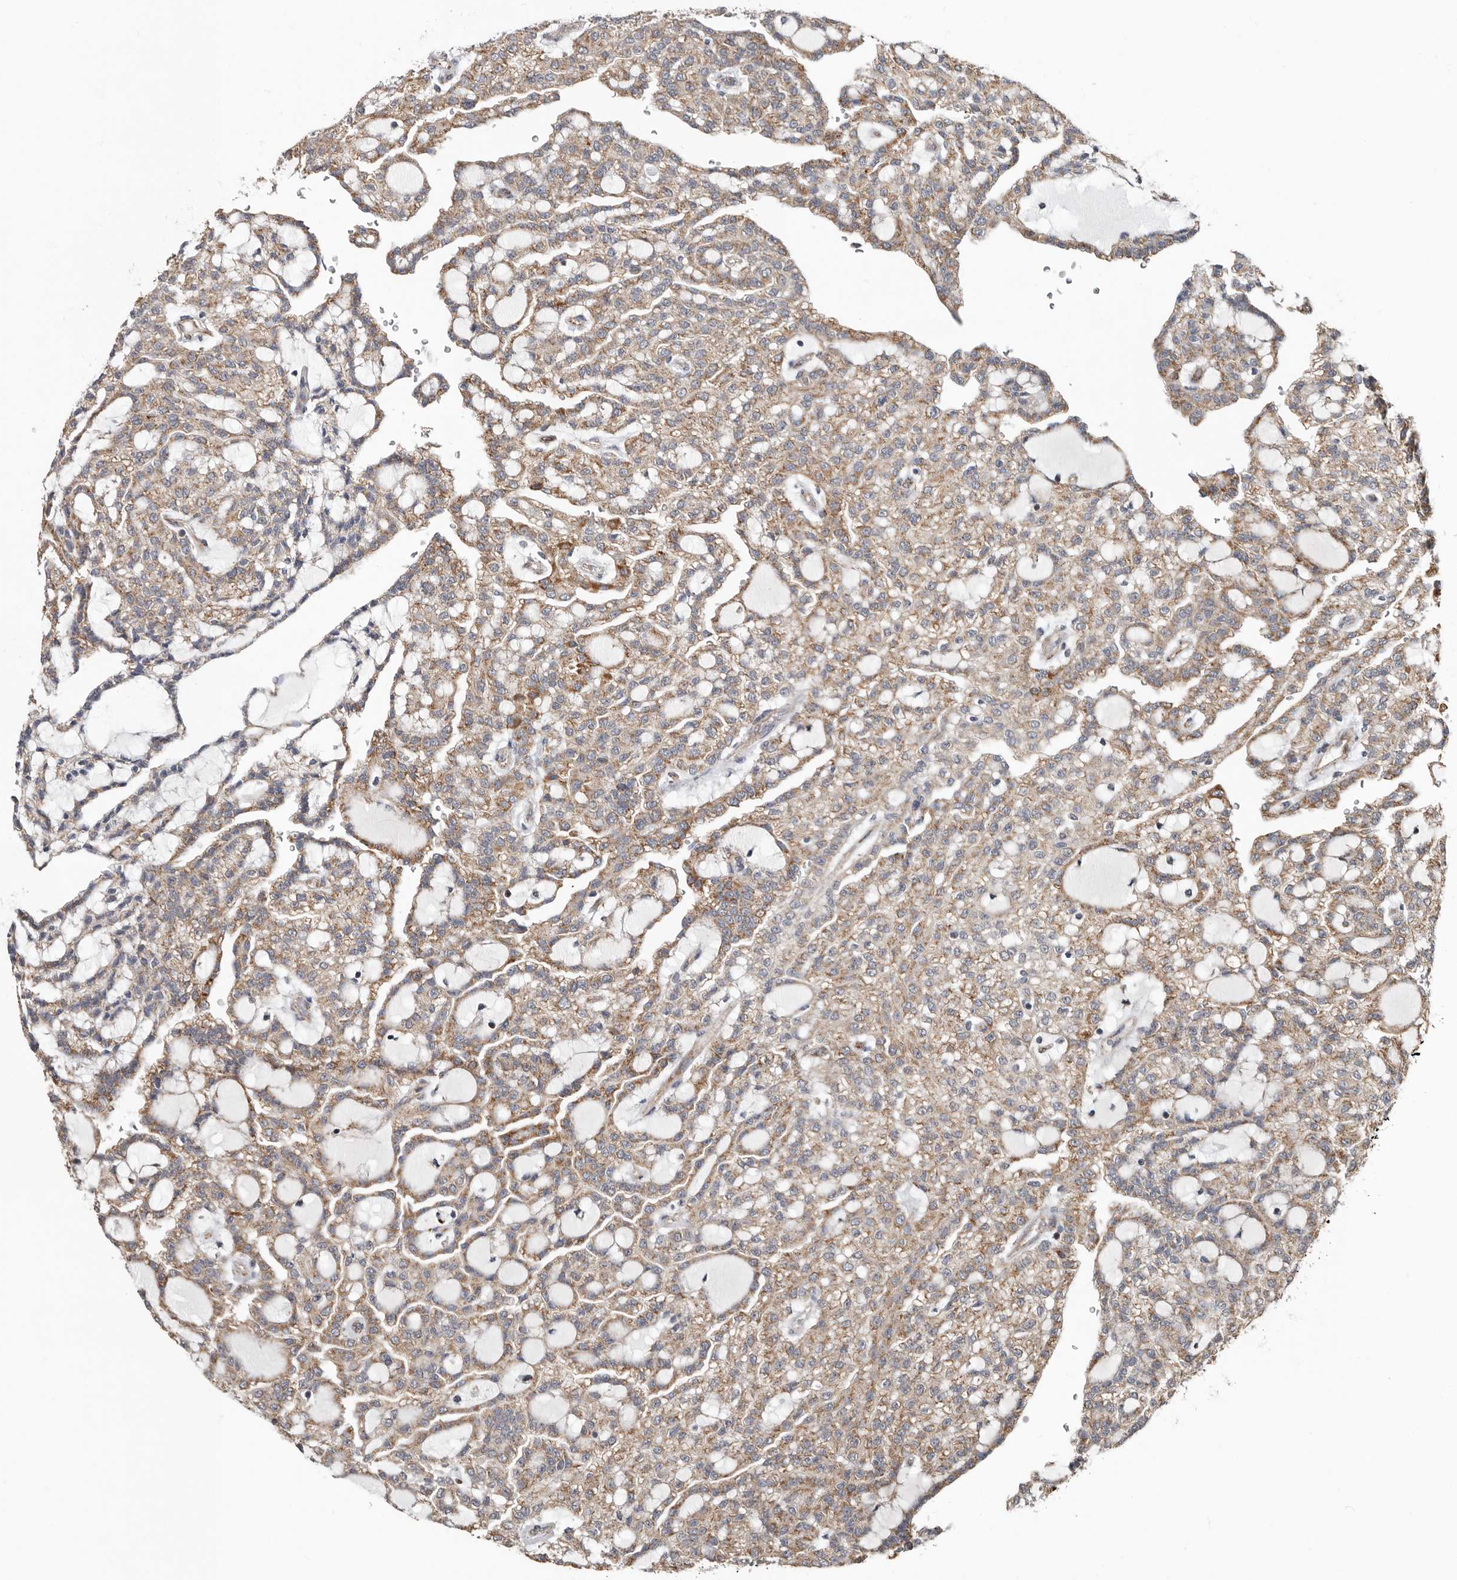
{"staining": {"intensity": "weak", "quantity": ">75%", "location": "cytoplasmic/membranous"}, "tissue": "renal cancer", "cell_type": "Tumor cells", "image_type": "cancer", "snomed": [{"axis": "morphology", "description": "Adenocarcinoma, NOS"}, {"axis": "topography", "description": "Kidney"}], "caption": "An IHC histopathology image of neoplastic tissue is shown. Protein staining in brown highlights weak cytoplasmic/membranous positivity in renal cancer within tumor cells.", "gene": "MRPL18", "patient": {"sex": "male", "age": 63}}